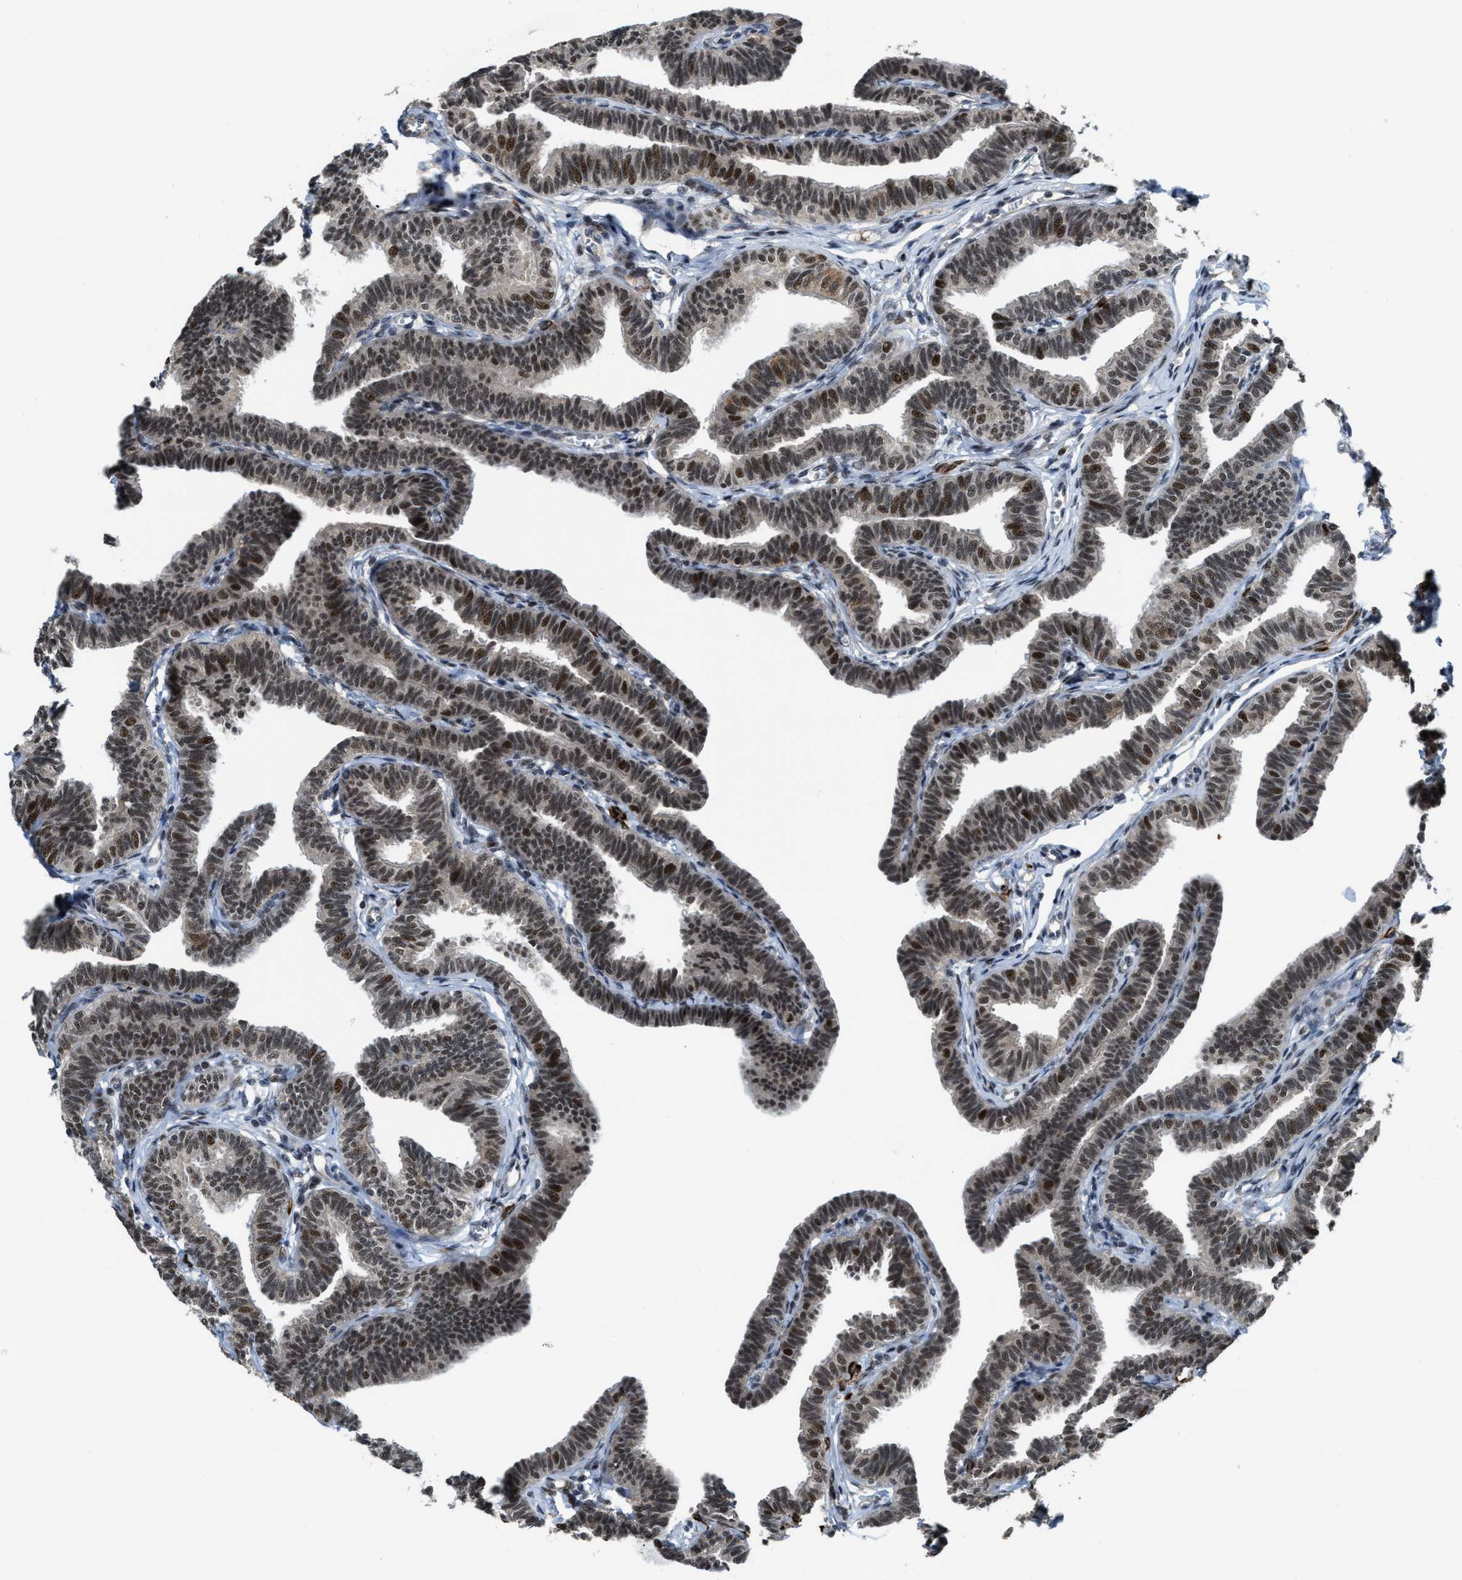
{"staining": {"intensity": "moderate", "quantity": ">75%", "location": "nuclear"}, "tissue": "fallopian tube", "cell_type": "Glandular cells", "image_type": "normal", "snomed": [{"axis": "morphology", "description": "Normal tissue, NOS"}, {"axis": "topography", "description": "Fallopian tube"}, {"axis": "topography", "description": "Ovary"}], "caption": "Approximately >75% of glandular cells in unremarkable human fallopian tube exhibit moderate nuclear protein positivity as visualized by brown immunohistochemical staining.", "gene": "ZNF250", "patient": {"sex": "female", "age": 23}}